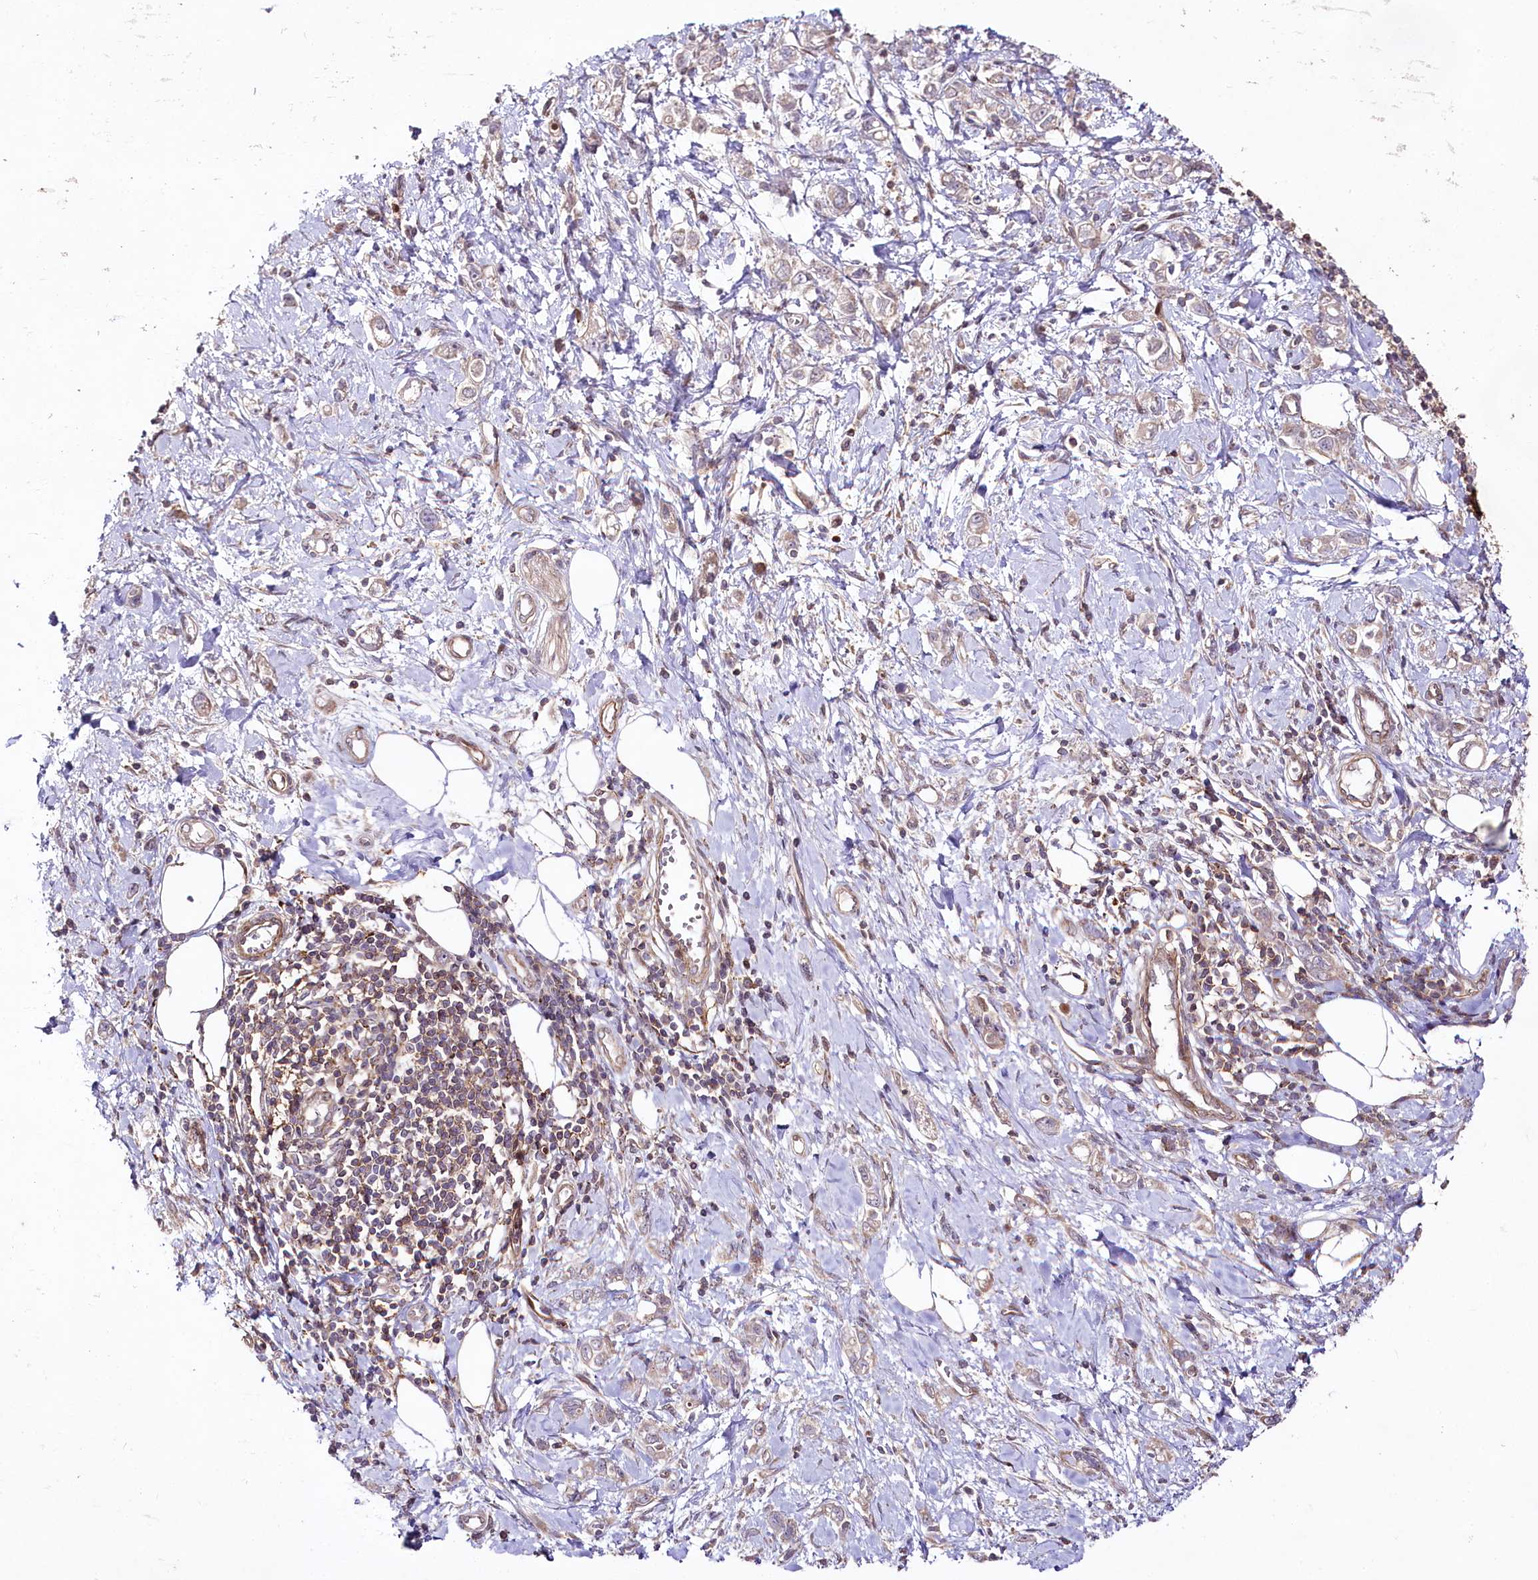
{"staining": {"intensity": "negative", "quantity": "none", "location": "none"}, "tissue": "stomach cancer", "cell_type": "Tumor cells", "image_type": "cancer", "snomed": [{"axis": "morphology", "description": "Adenocarcinoma, NOS"}, {"axis": "topography", "description": "Stomach"}], "caption": "High power microscopy histopathology image of an immunohistochemistry (IHC) image of stomach cancer, revealing no significant expression in tumor cells. (IHC, brightfield microscopy, high magnification).", "gene": "PHLDB1", "patient": {"sex": "female", "age": 76}}